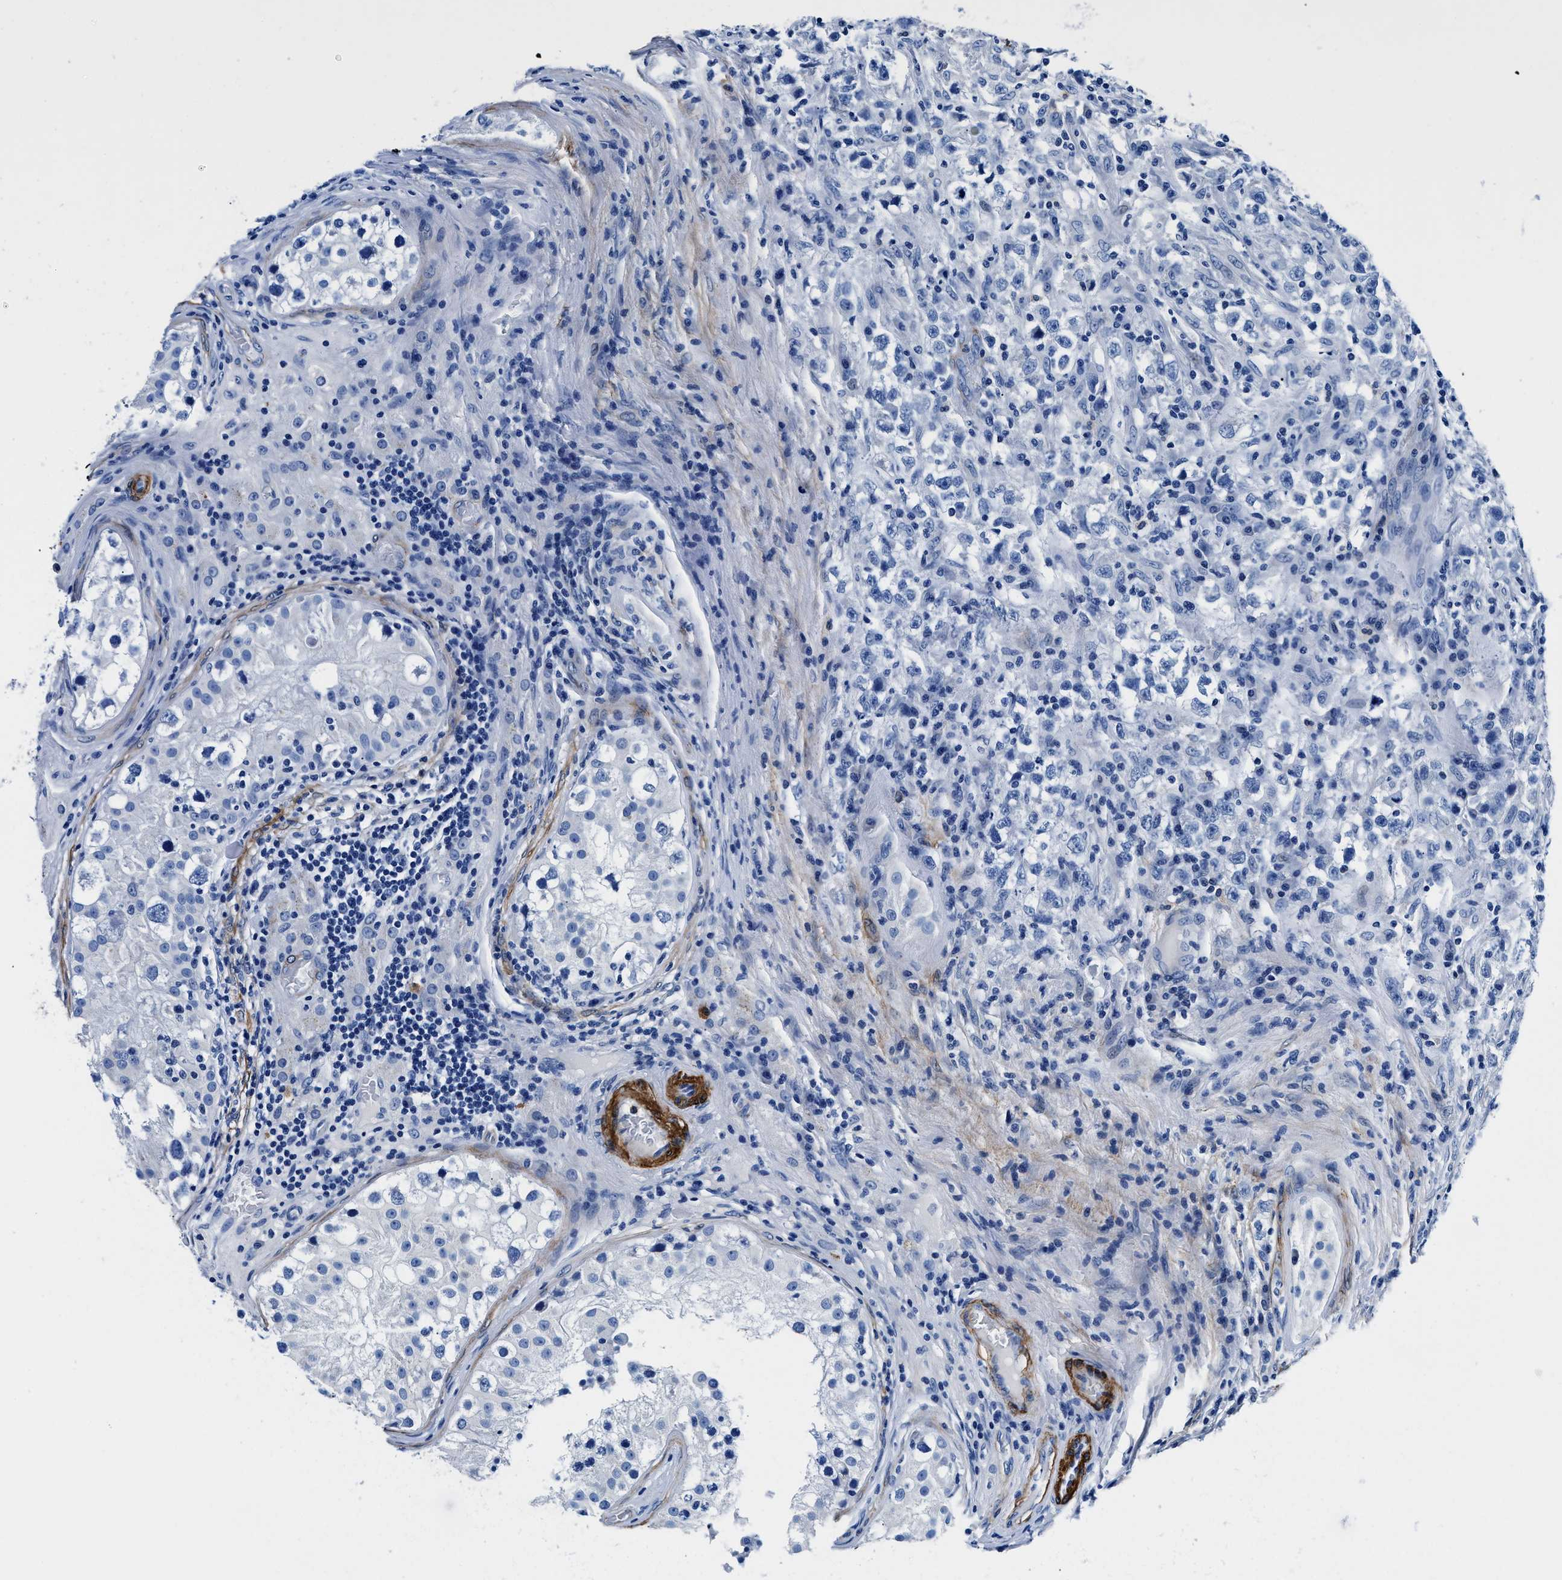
{"staining": {"intensity": "negative", "quantity": "none", "location": "none"}, "tissue": "testis cancer", "cell_type": "Tumor cells", "image_type": "cancer", "snomed": [{"axis": "morphology", "description": "Carcinoma, Embryonal, NOS"}, {"axis": "topography", "description": "Testis"}], "caption": "Immunohistochemistry (IHC) image of testis cancer stained for a protein (brown), which displays no positivity in tumor cells.", "gene": "TEX261", "patient": {"sex": "male", "age": 21}}